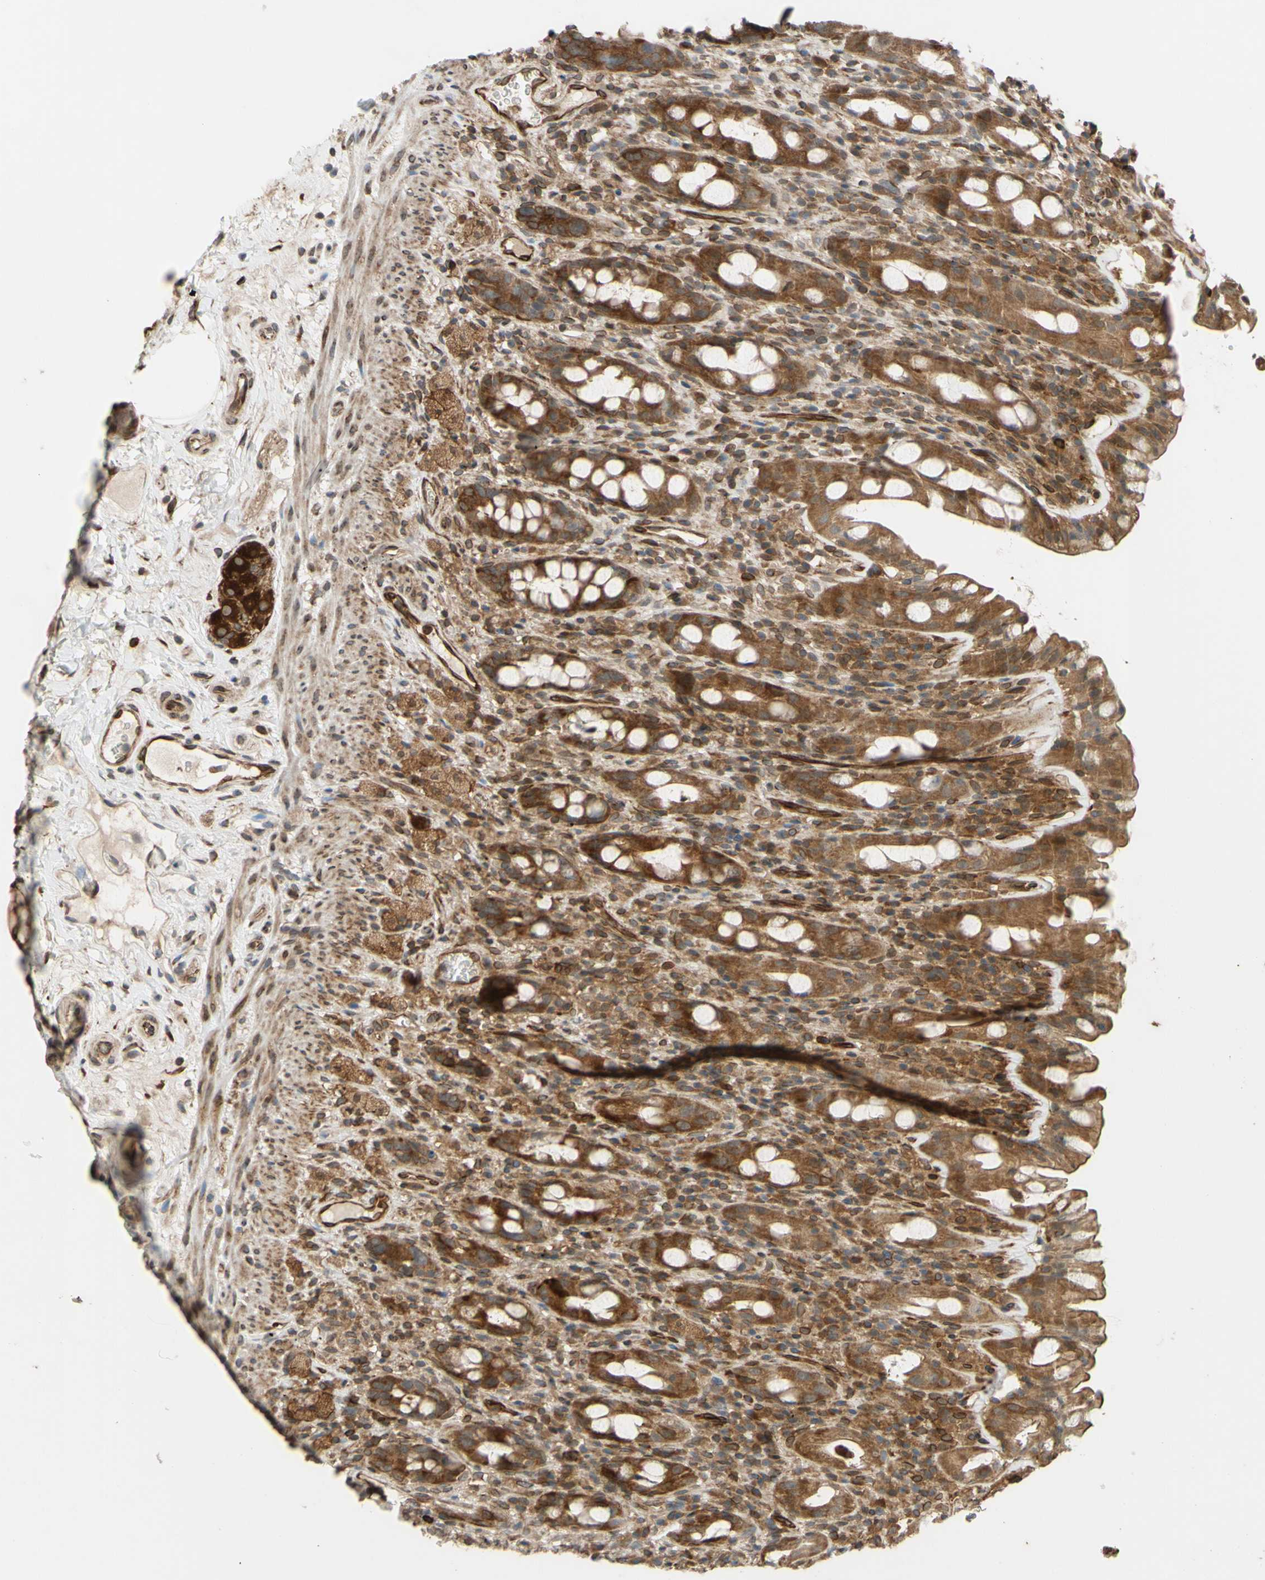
{"staining": {"intensity": "moderate", "quantity": ">75%", "location": "cytoplasmic/membranous"}, "tissue": "rectum", "cell_type": "Glandular cells", "image_type": "normal", "snomed": [{"axis": "morphology", "description": "Normal tissue, NOS"}, {"axis": "topography", "description": "Rectum"}], "caption": "Glandular cells display medium levels of moderate cytoplasmic/membranous positivity in approximately >75% of cells in unremarkable human rectum.", "gene": "PRAF2", "patient": {"sex": "male", "age": 44}}